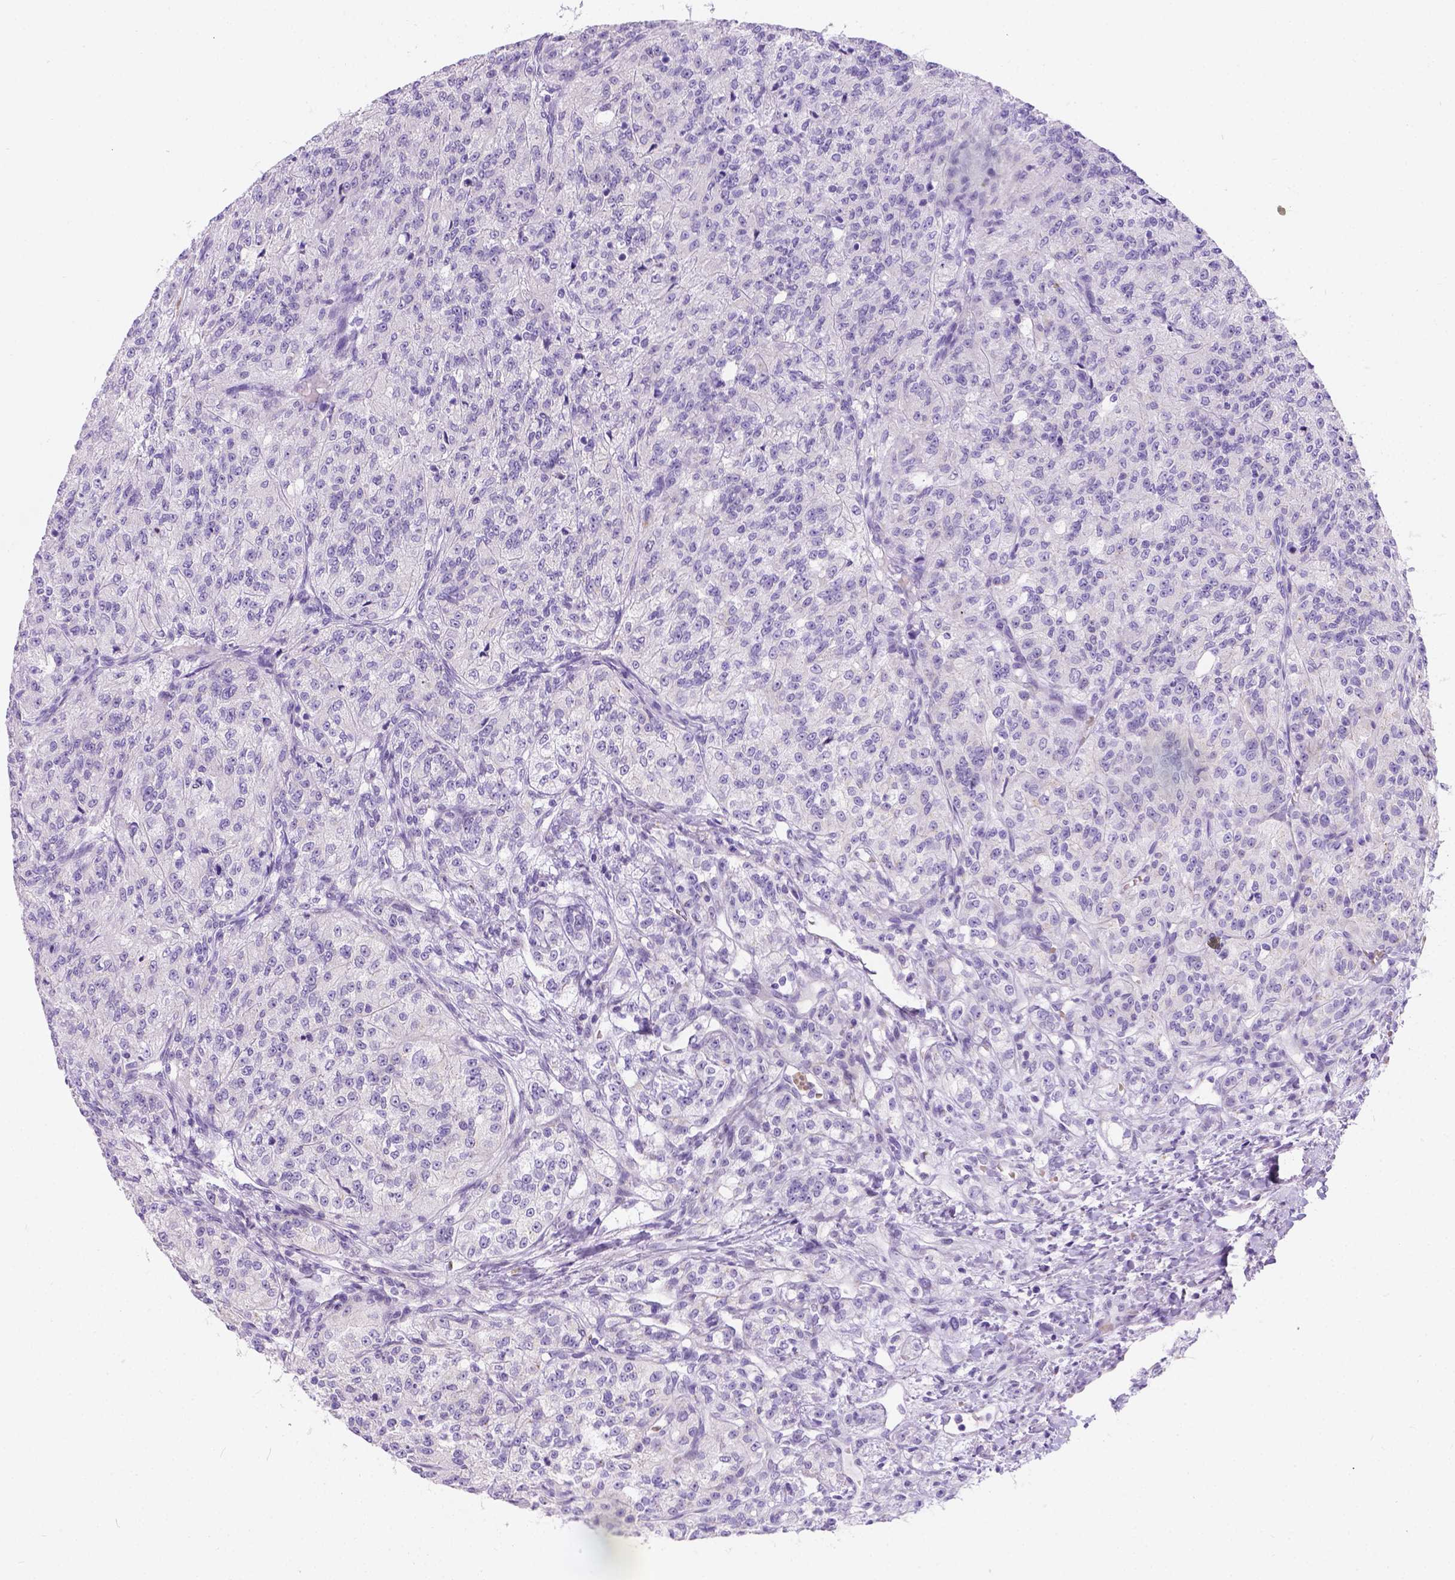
{"staining": {"intensity": "negative", "quantity": "none", "location": "none"}, "tissue": "renal cancer", "cell_type": "Tumor cells", "image_type": "cancer", "snomed": [{"axis": "morphology", "description": "Adenocarcinoma, NOS"}, {"axis": "topography", "description": "Kidney"}], "caption": "A high-resolution micrograph shows immunohistochemistry staining of adenocarcinoma (renal), which demonstrates no significant expression in tumor cells.", "gene": "PHF7", "patient": {"sex": "female", "age": 63}}